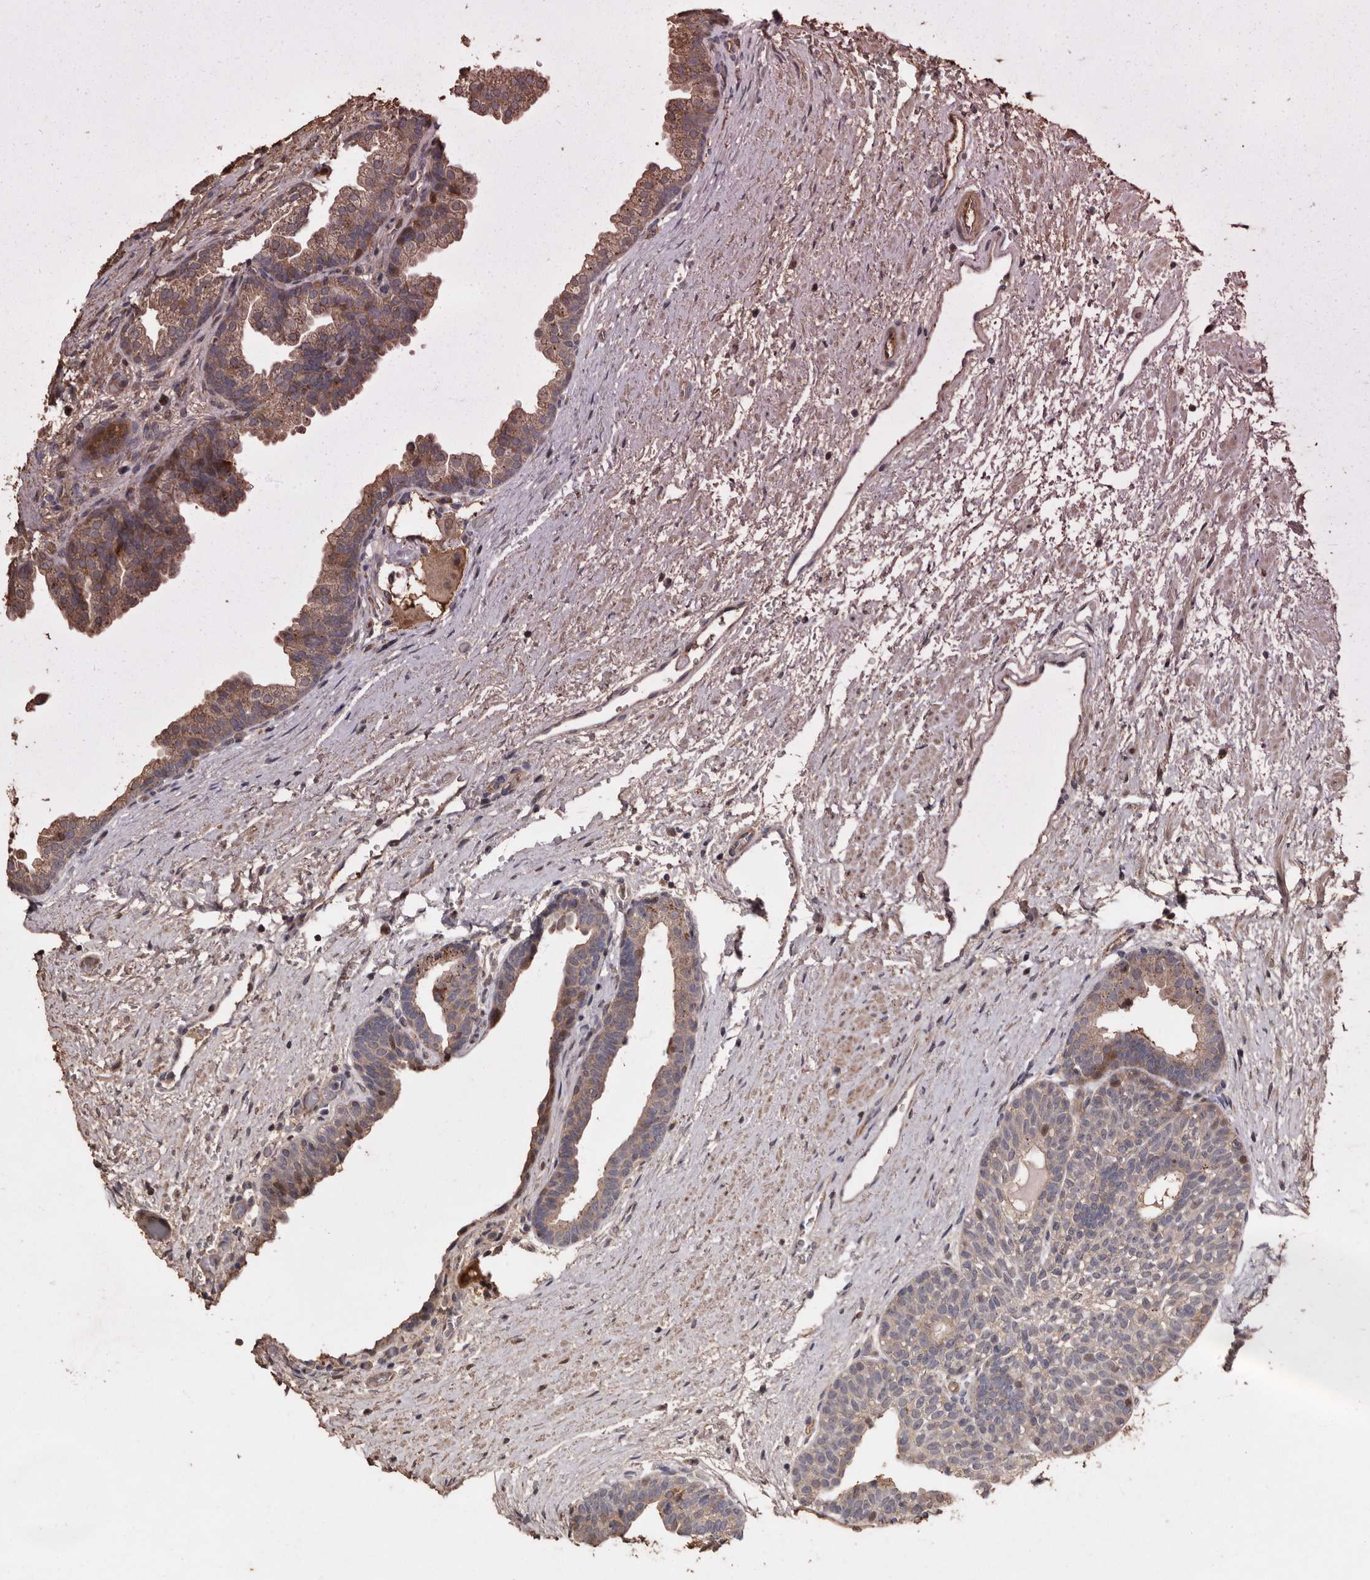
{"staining": {"intensity": "moderate", "quantity": ">75%", "location": "cytoplasmic/membranous"}, "tissue": "prostate", "cell_type": "Glandular cells", "image_type": "normal", "snomed": [{"axis": "morphology", "description": "Normal tissue, NOS"}, {"axis": "topography", "description": "Prostate"}], "caption": "Approximately >75% of glandular cells in unremarkable prostate demonstrate moderate cytoplasmic/membranous protein expression as visualized by brown immunohistochemical staining.", "gene": "RANBP17", "patient": {"sex": "male", "age": 48}}